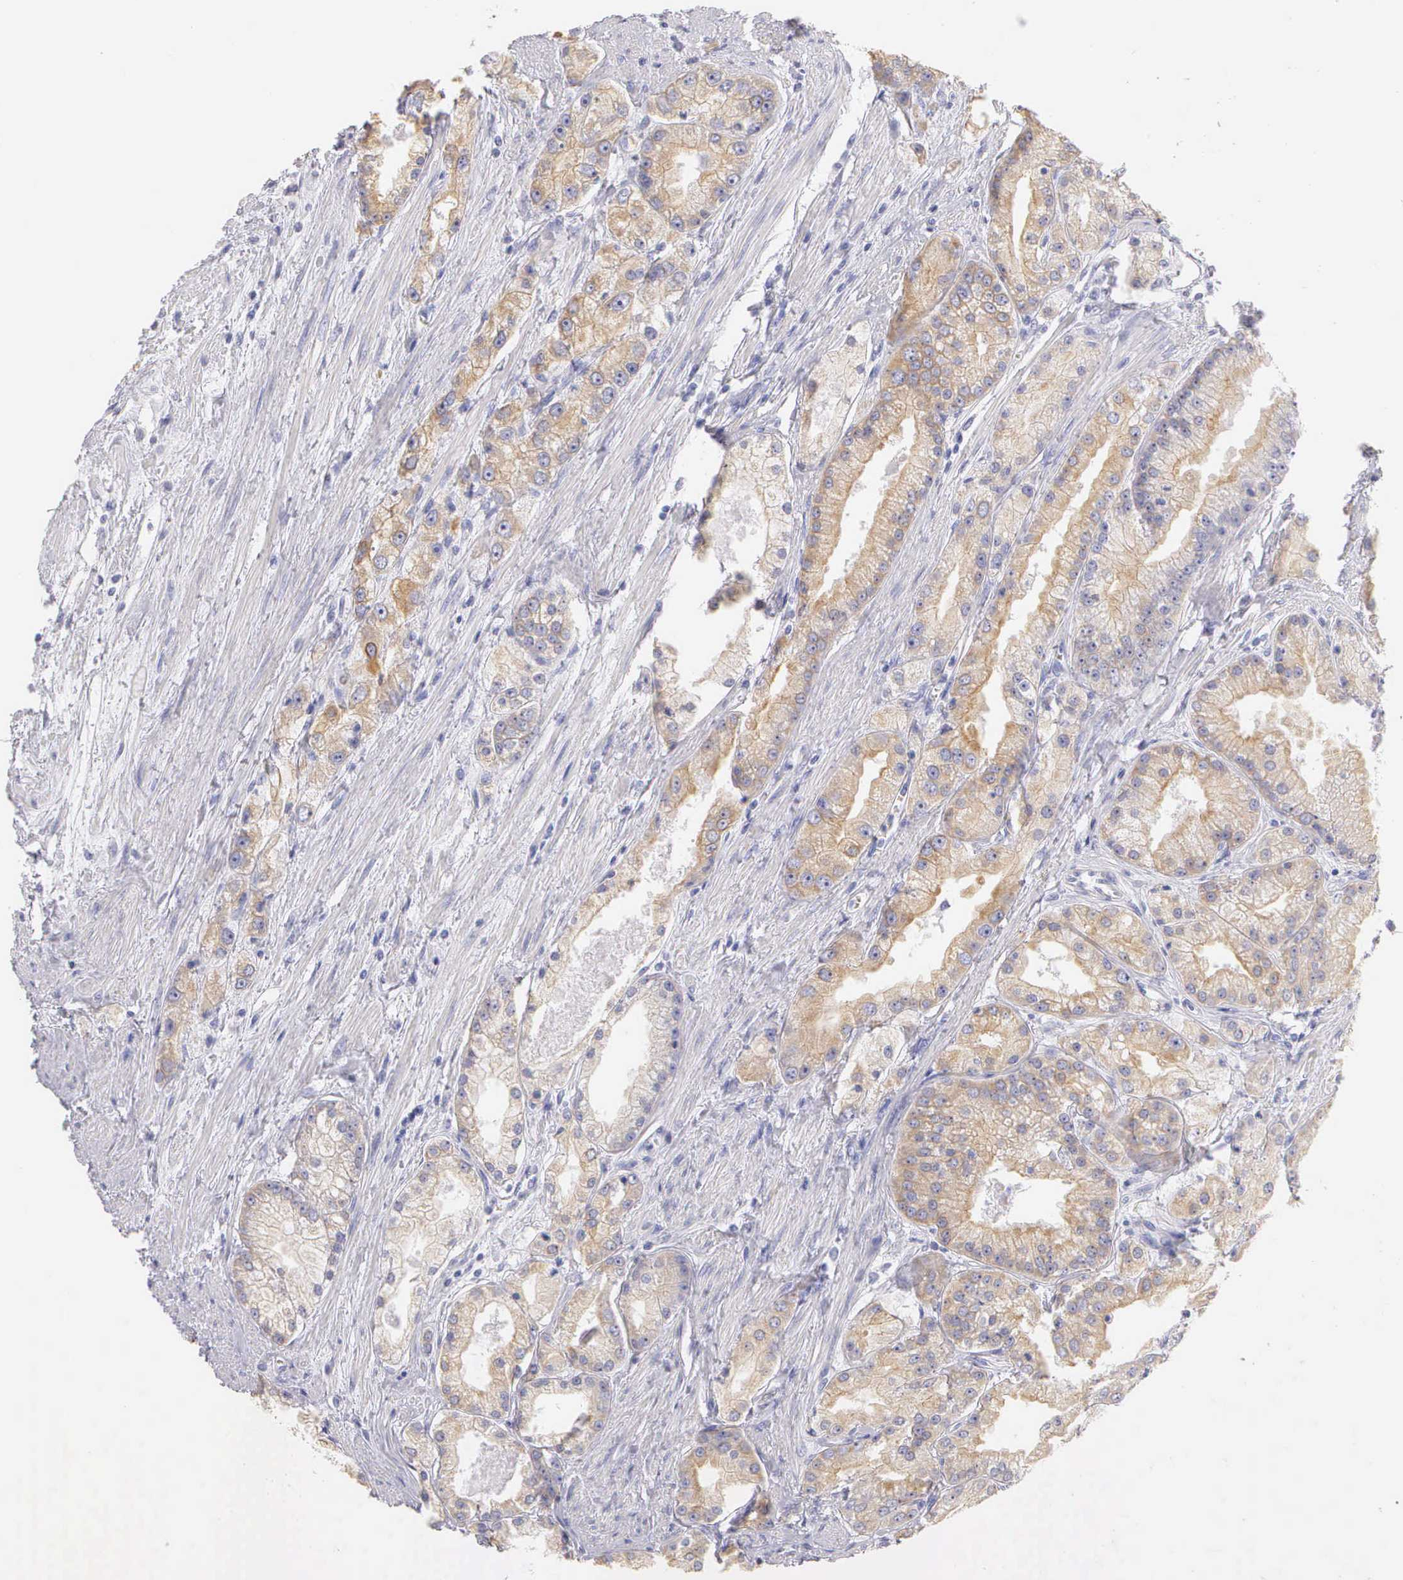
{"staining": {"intensity": "weak", "quantity": ">75%", "location": "cytoplasmic/membranous"}, "tissue": "prostate cancer", "cell_type": "Tumor cells", "image_type": "cancer", "snomed": [{"axis": "morphology", "description": "Adenocarcinoma, Medium grade"}, {"axis": "topography", "description": "Prostate"}], "caption": "Brown immunohistochemical staining in human prostate medium-grade adenocarcinoma reveals weak cytoplasmic/membranous positivity in about >75% of tumor cells. The staining was performed using DAB, with brown indicating positive protein expression. Nuclei are stained blue with hematoxylin.", "gene": "KRT17", "patient": {"sex": "male", "age": 72}}